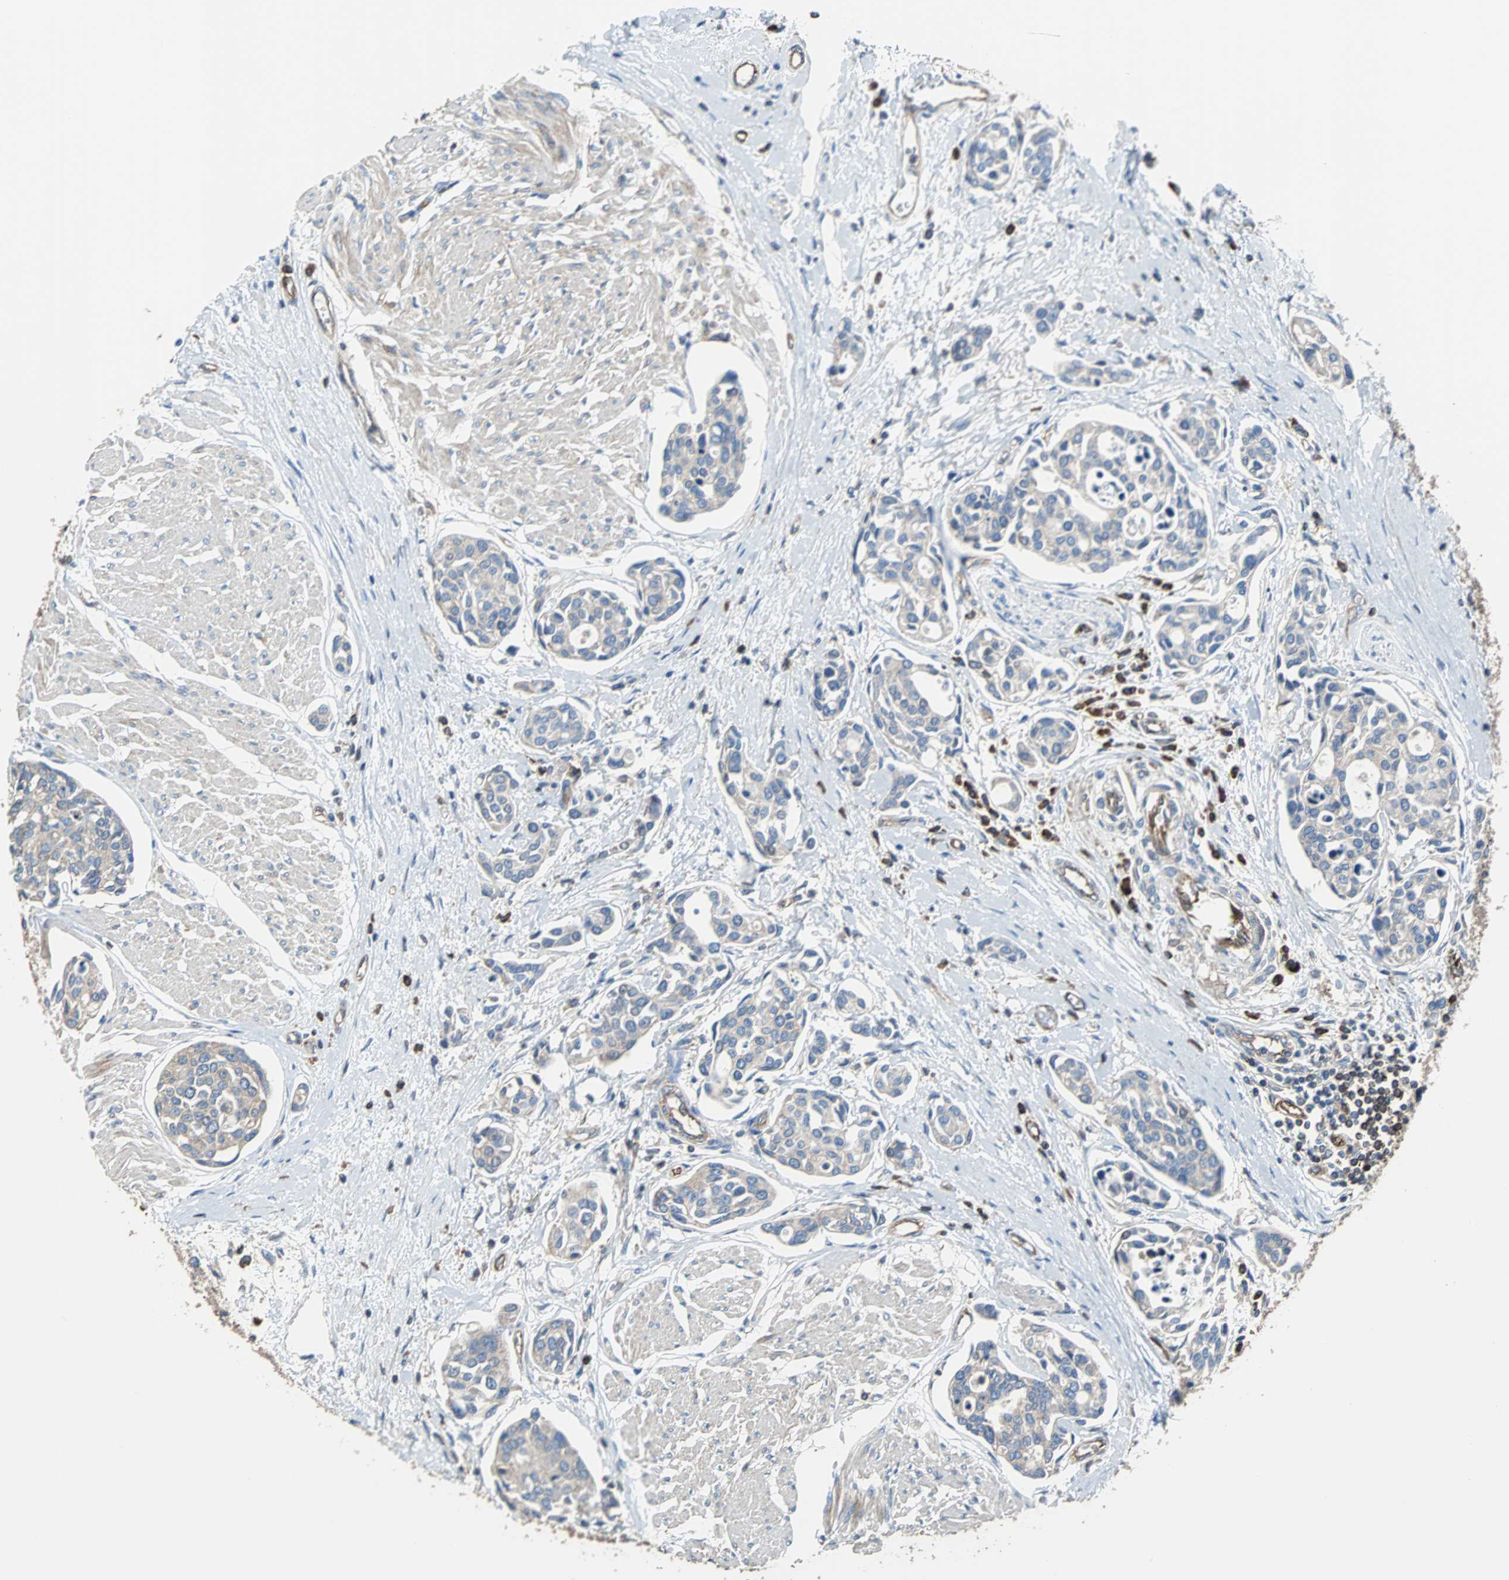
{"staining": {"intensity": "weak", "quantity": ">75%", "location": "cytoplasmic/membranous"}, "tissue": "urothelial cancer", "cell_type": "Tumor cells", "image_type": "cancer", "snomed": [{"axis": "morphology", "description": "Urothelial carcinoma, High grade"}, {"axis": "topography", "description": "Urinary bladder"}], "caption": "Immunohistochemistry (IHC) photomicrograph of neoplastic tissue: urothelial carcinoma (high-grade) stained using immunohistochemistry (IHC) displays low levels of weak protein expression localized specifically in the cytoplasmic/membranous of tumor cells, appearing as a cytoplasmic/membranous brown color.", "gene": "PLCG2", "patient": {"sex": "male", "age": 78}}